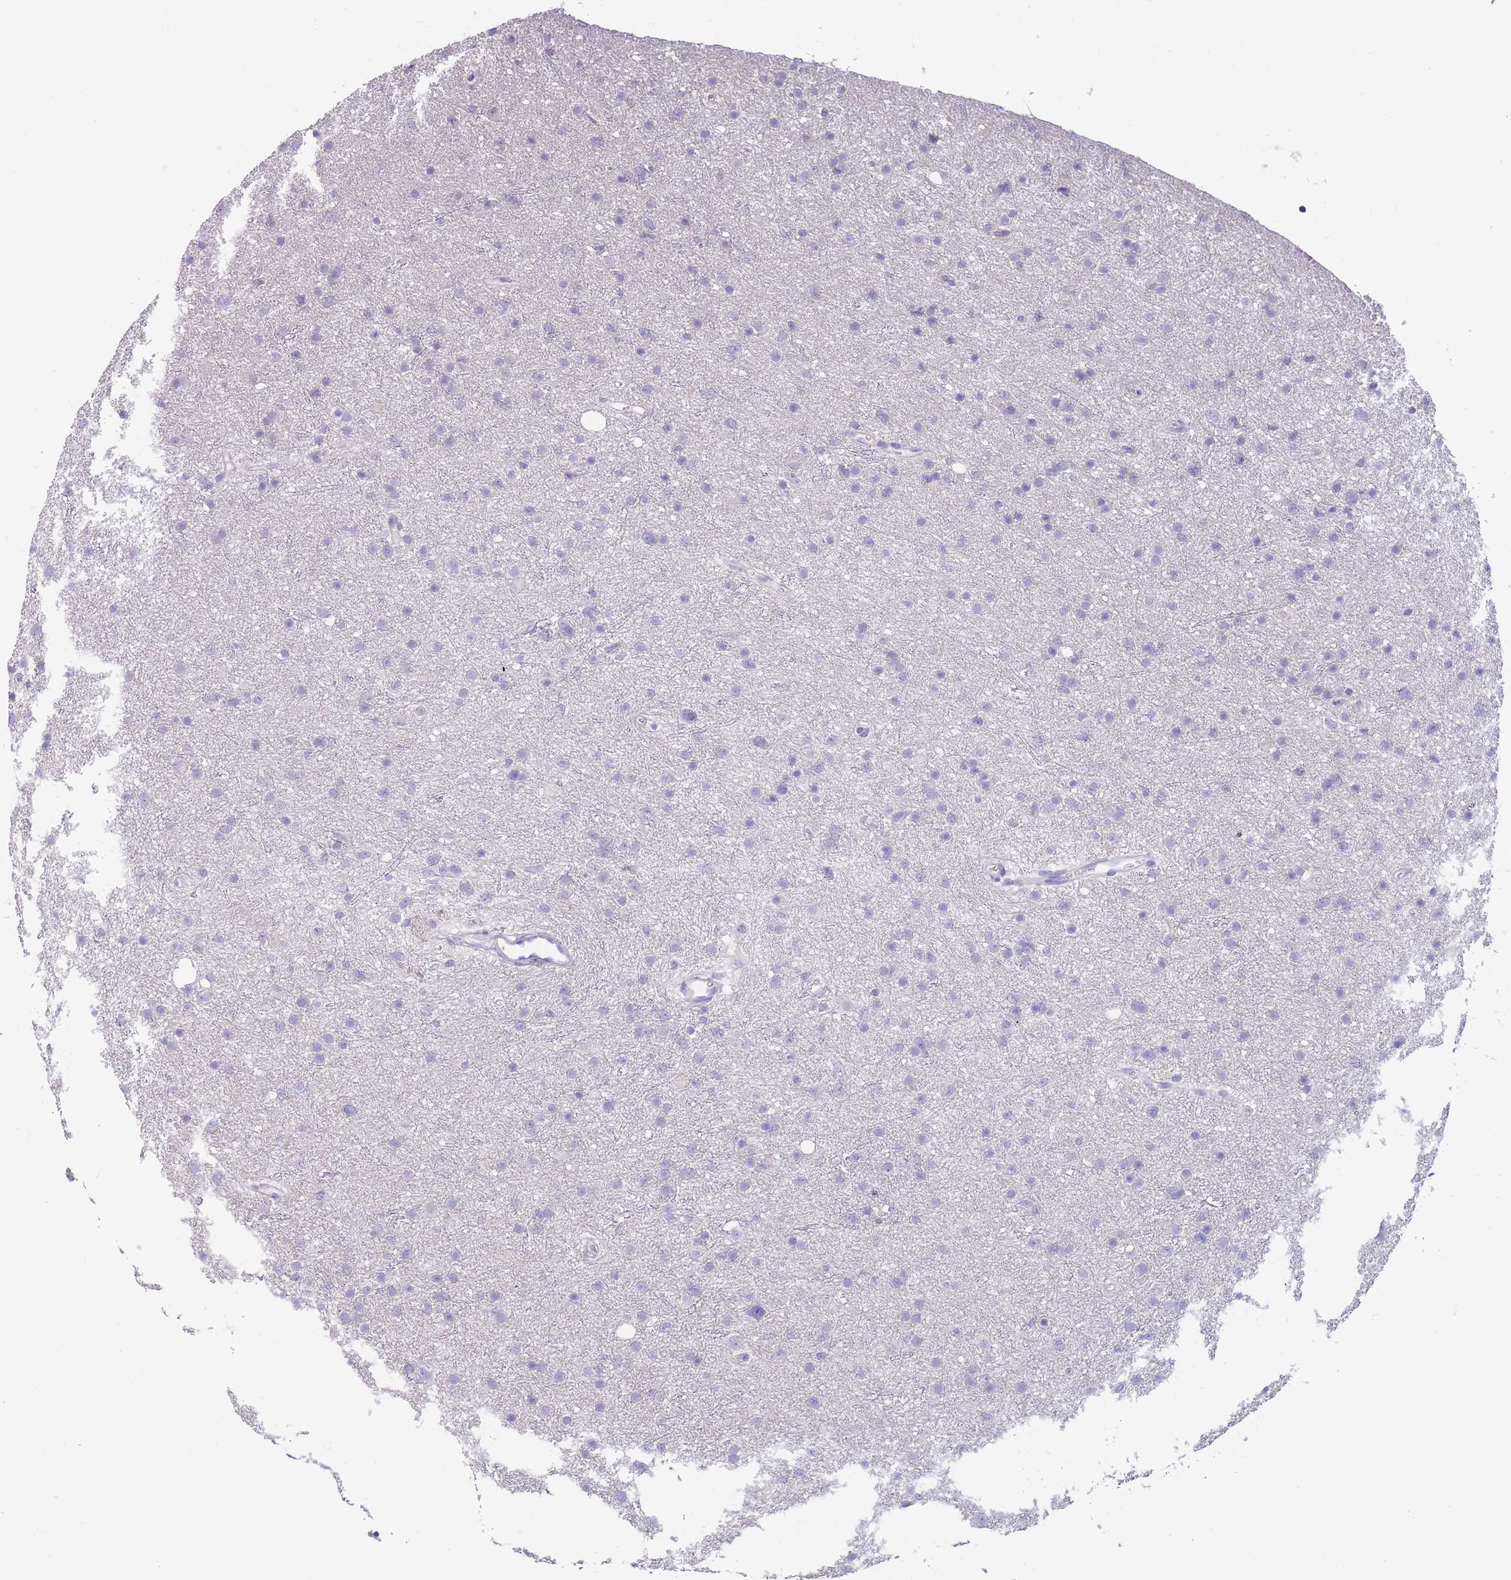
{"staining": {"intensity": "negative", "quantity": "none", "location": "none"}, "tissue": "glioma", "cell_type": "Tumor cells", "image_type": "cancer", "snomed": [{"axis": "morphology", "description": "Glioma, malignant, Low grade"}, {"axis": "topography", "description": "Cerebral cortex"}], "caption": "Tumor cells are negative for brown protein staining in low-grade glioma (malignant).", "gene": "ZNF627", "patient": {"sex": "female", "age": 39}}